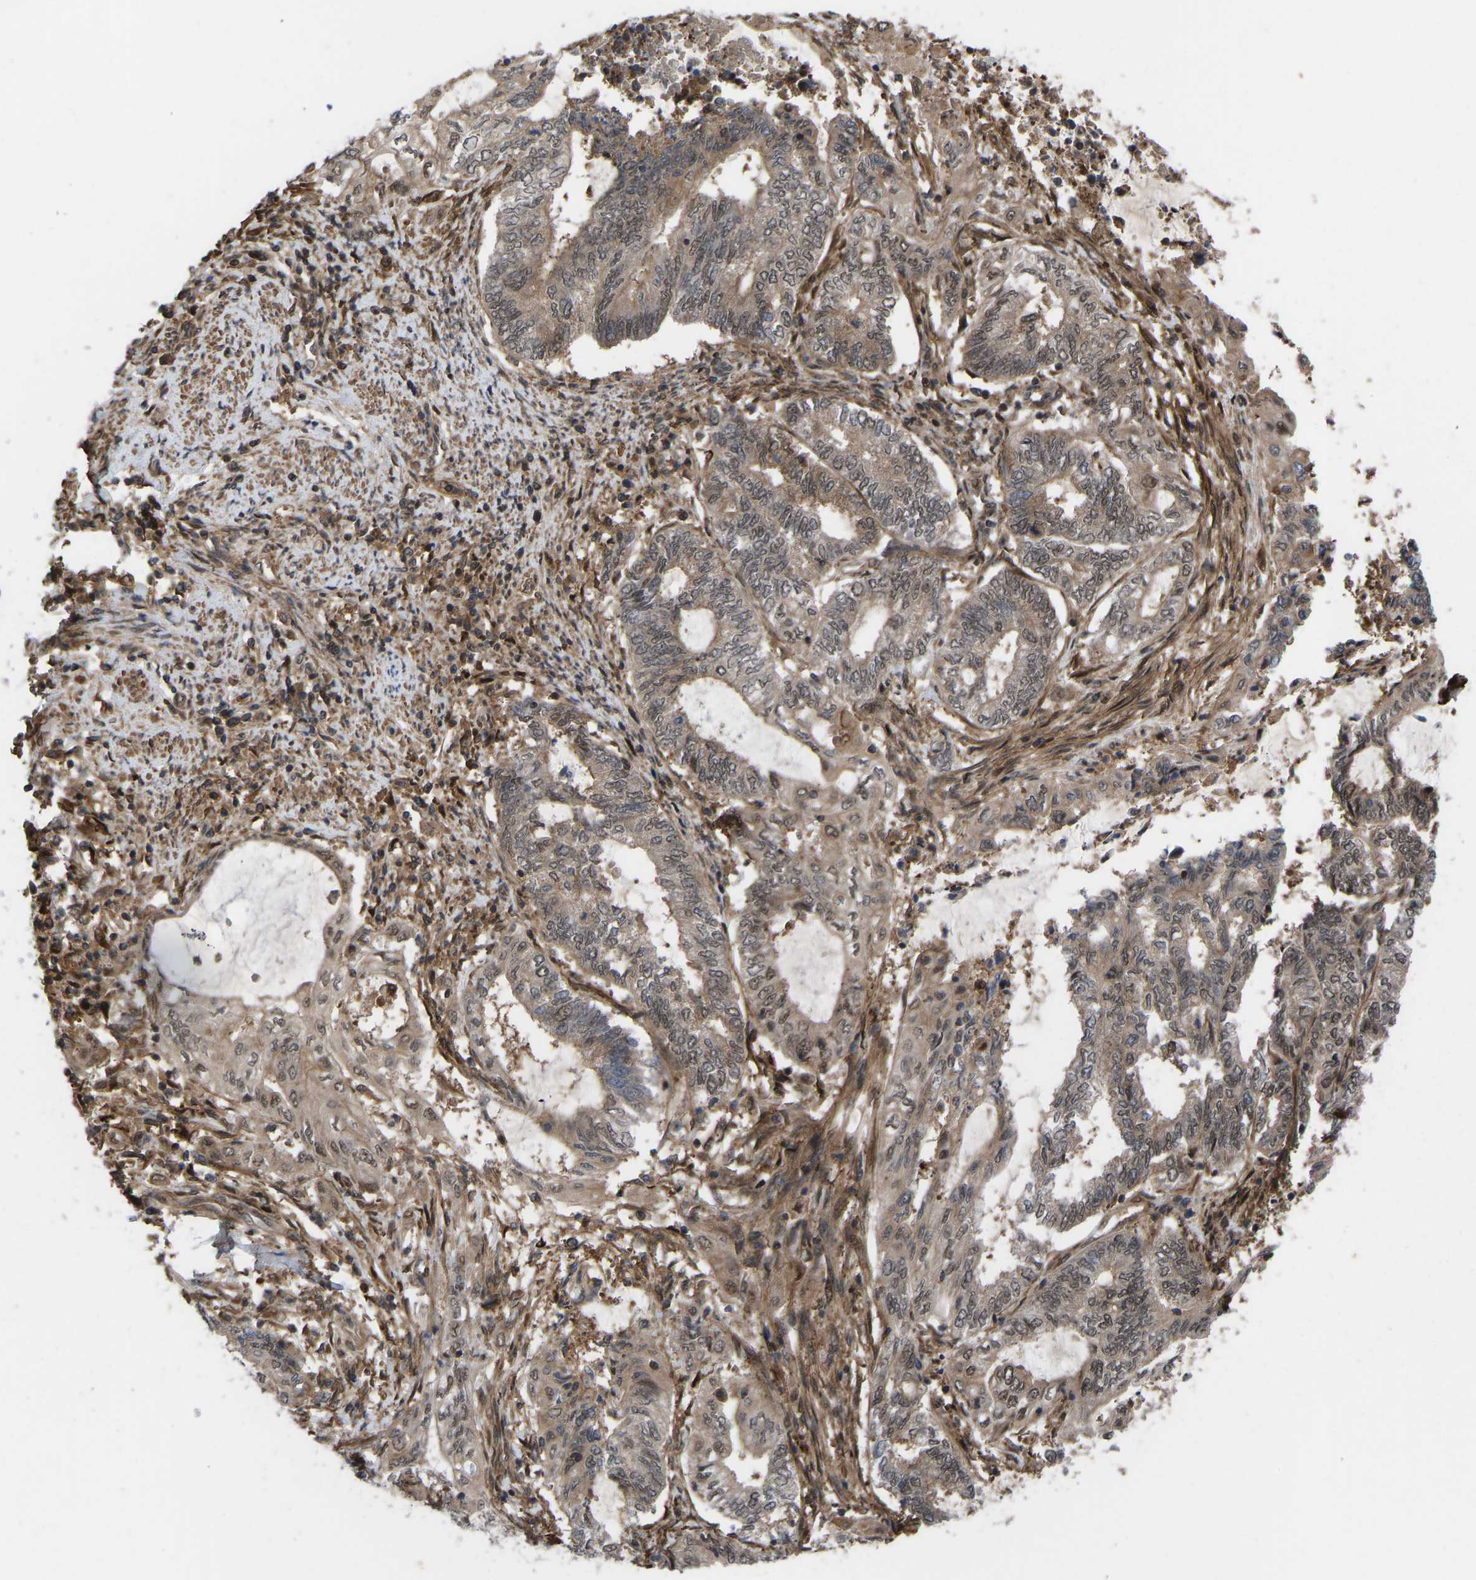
{"staining": {"intensity": "moderate", "quantity": ">75%", "location": "cytoplasmic/membranous,nuclear"}, "tissue": "endometrial cancer", "cell_type": "Tumor cells", "image_type": "cancer", "snomed": [{"axis": "morphology", "description": "Adenocarcinoma, NOS"}, {"axis": "topography", "description": "Uterus"}, {"axis": "topography", "description": "Endometrium"}], "caption": "An image of human endometrial cancer (adenocarcinoma) stained for a protein reveals moderate cytoplasmic/membranous and nuclear brown staining in tumor cells.", "gene": "CYP7B1", "patient": {"sex": "female", "age": 70}}